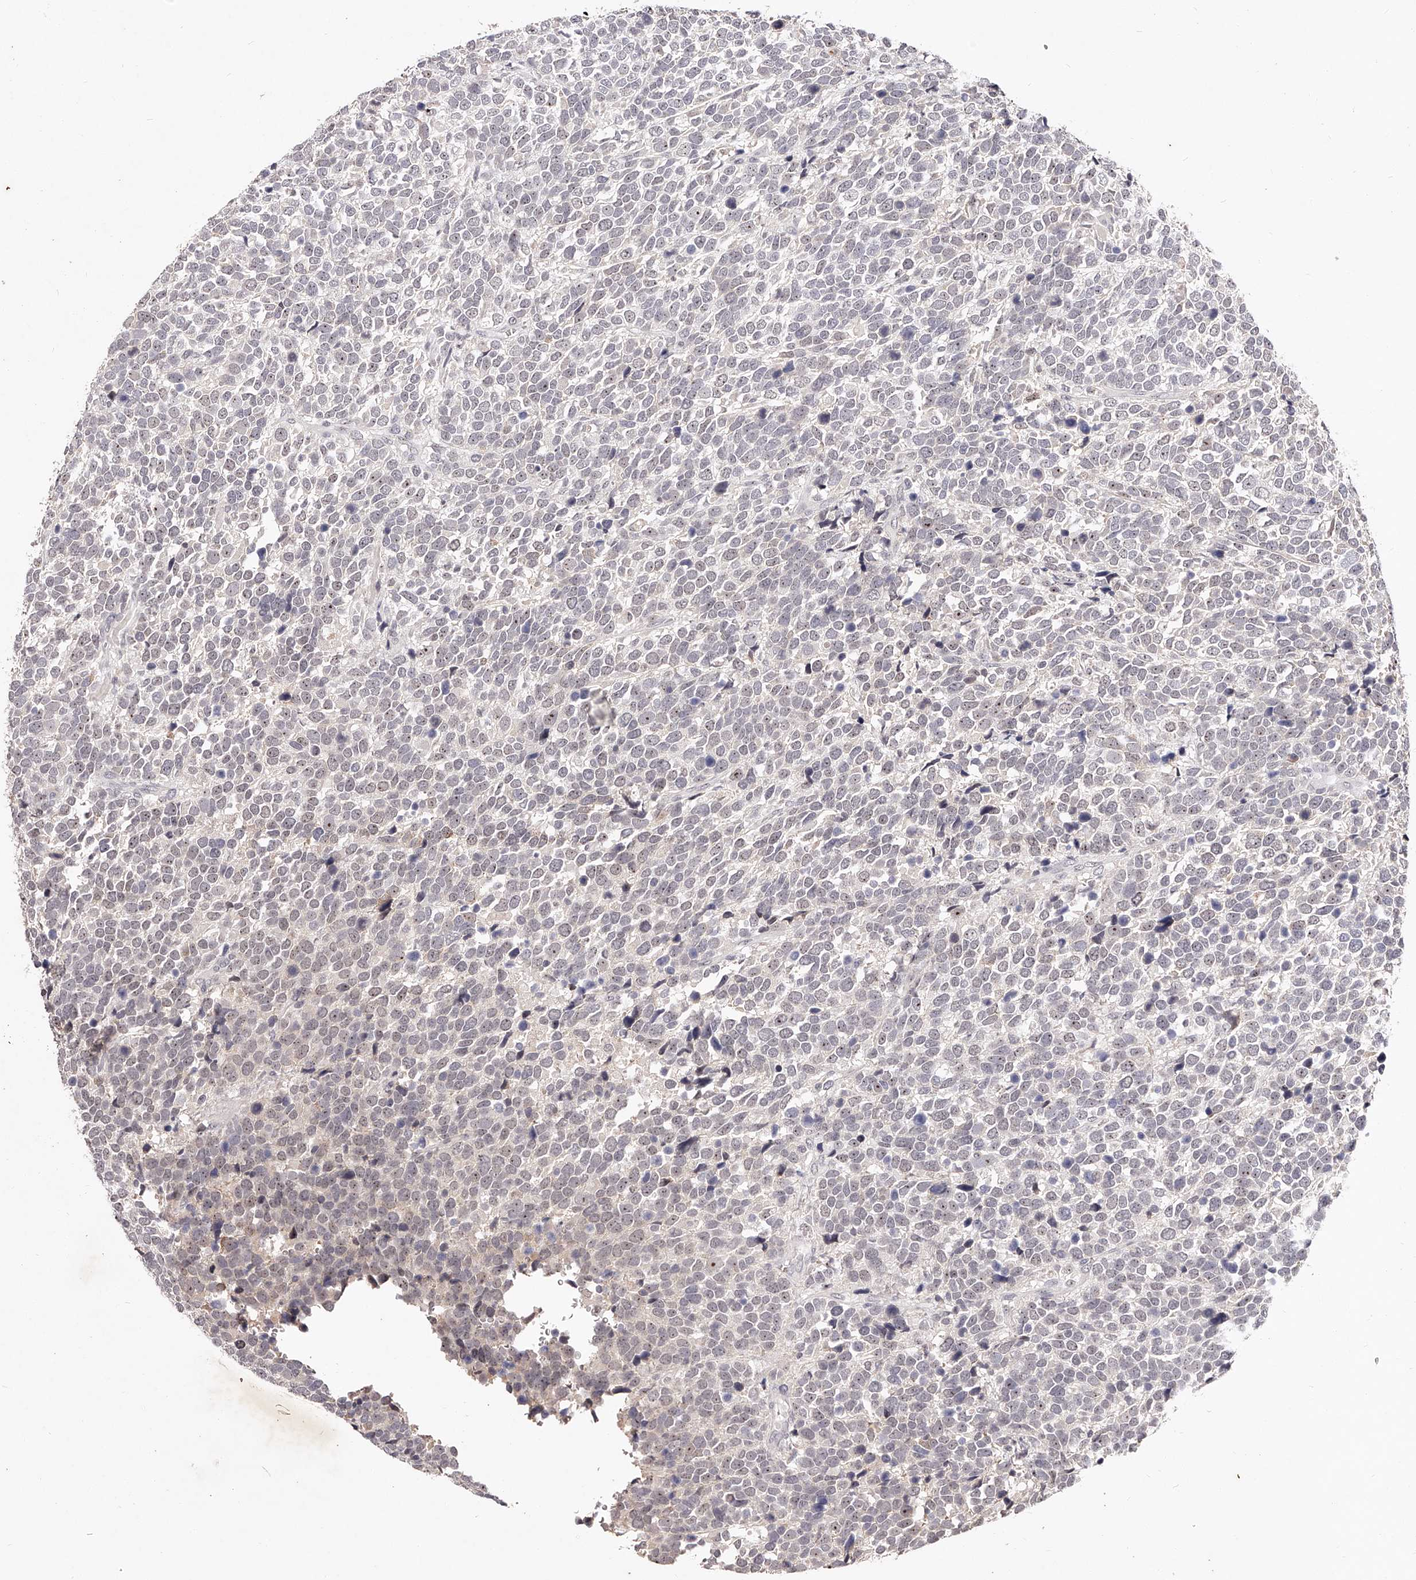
{"staining": {"intensity": "negative", "quantity": "none", "location": "none"}, "tissue": "urothelial cancer", "cell_type": "Tumor cells", "image_type": "cancer", "snomed": [{"axis": "morphology", "description": "Urothelial carcinoma, High grade"}, {"axis": "topography", "description": "Urinary bladder"}], "caption": "High magnification brightfield microscopy of urothelial cancer stained with DAB (3,3'-diaminobenzidine) (brown) and counterstained with hematoxylin (blue): tumor cells show no significant positivity.", "gene": "PHACTR1", "patient": {"sex": "female", "age": 82}}